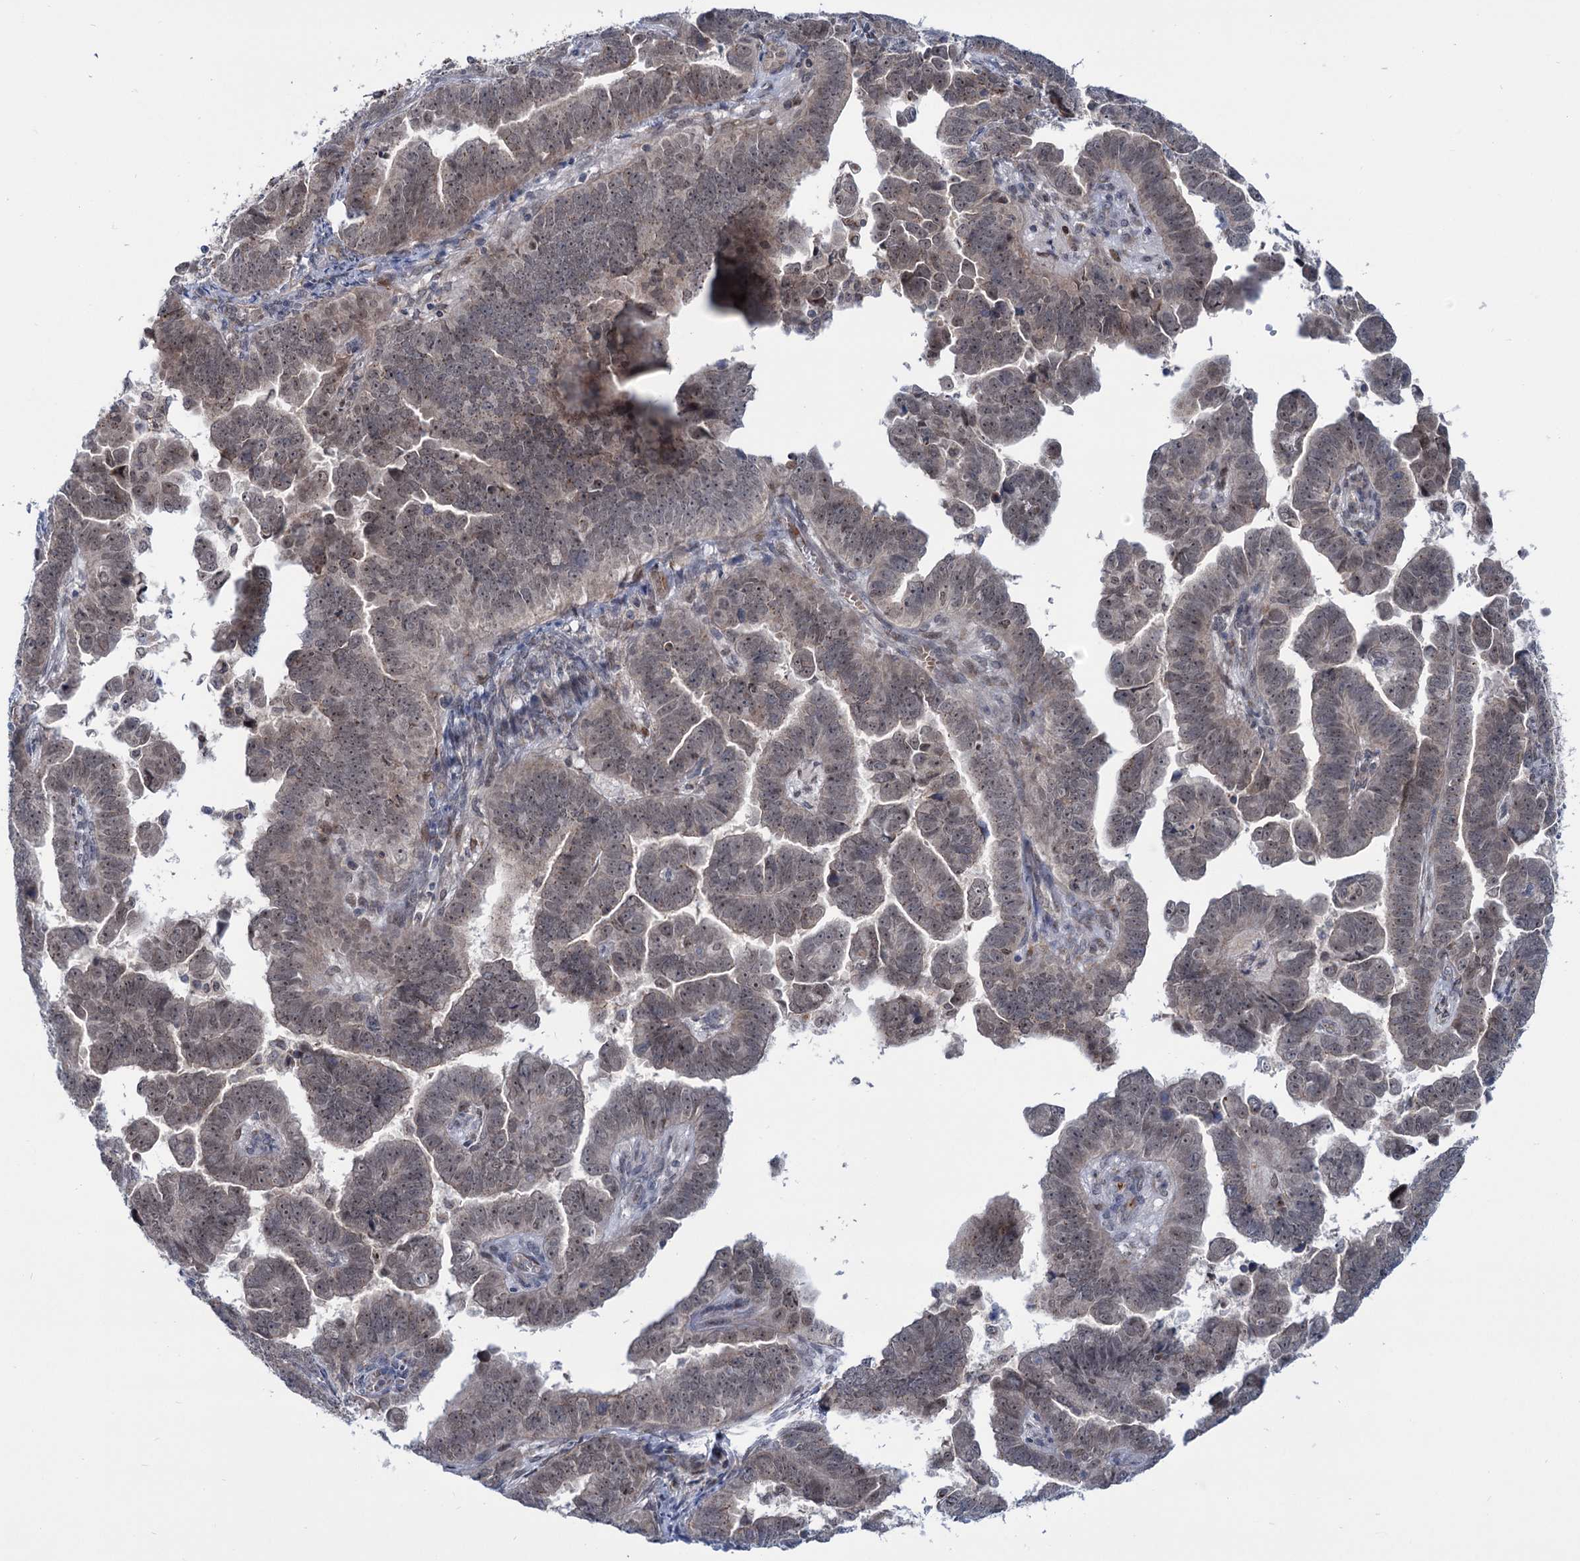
{"staining": {"intensity": "moderate", "quantity": "<25%", "location": "cytoplasmic/membranous"}, "tissue": "endometrial cancer", "cell_type": "Tumor cells", "image_type": "cancer", "snomed": [{"axis": "morphology", "description": "Adenocarcinoma, NOS"}, {"axis": "topography", "description": "Endometrium"}], "caption": "Endometrial cancer (adenocarcinoma) tissue reveals moderate cytoplasmic/membranous staining in about <25% of tumor cells, visualized by immunohistochemistry.", "gene": "ELP4", "patient": {"sex": "female", "age": 75}}